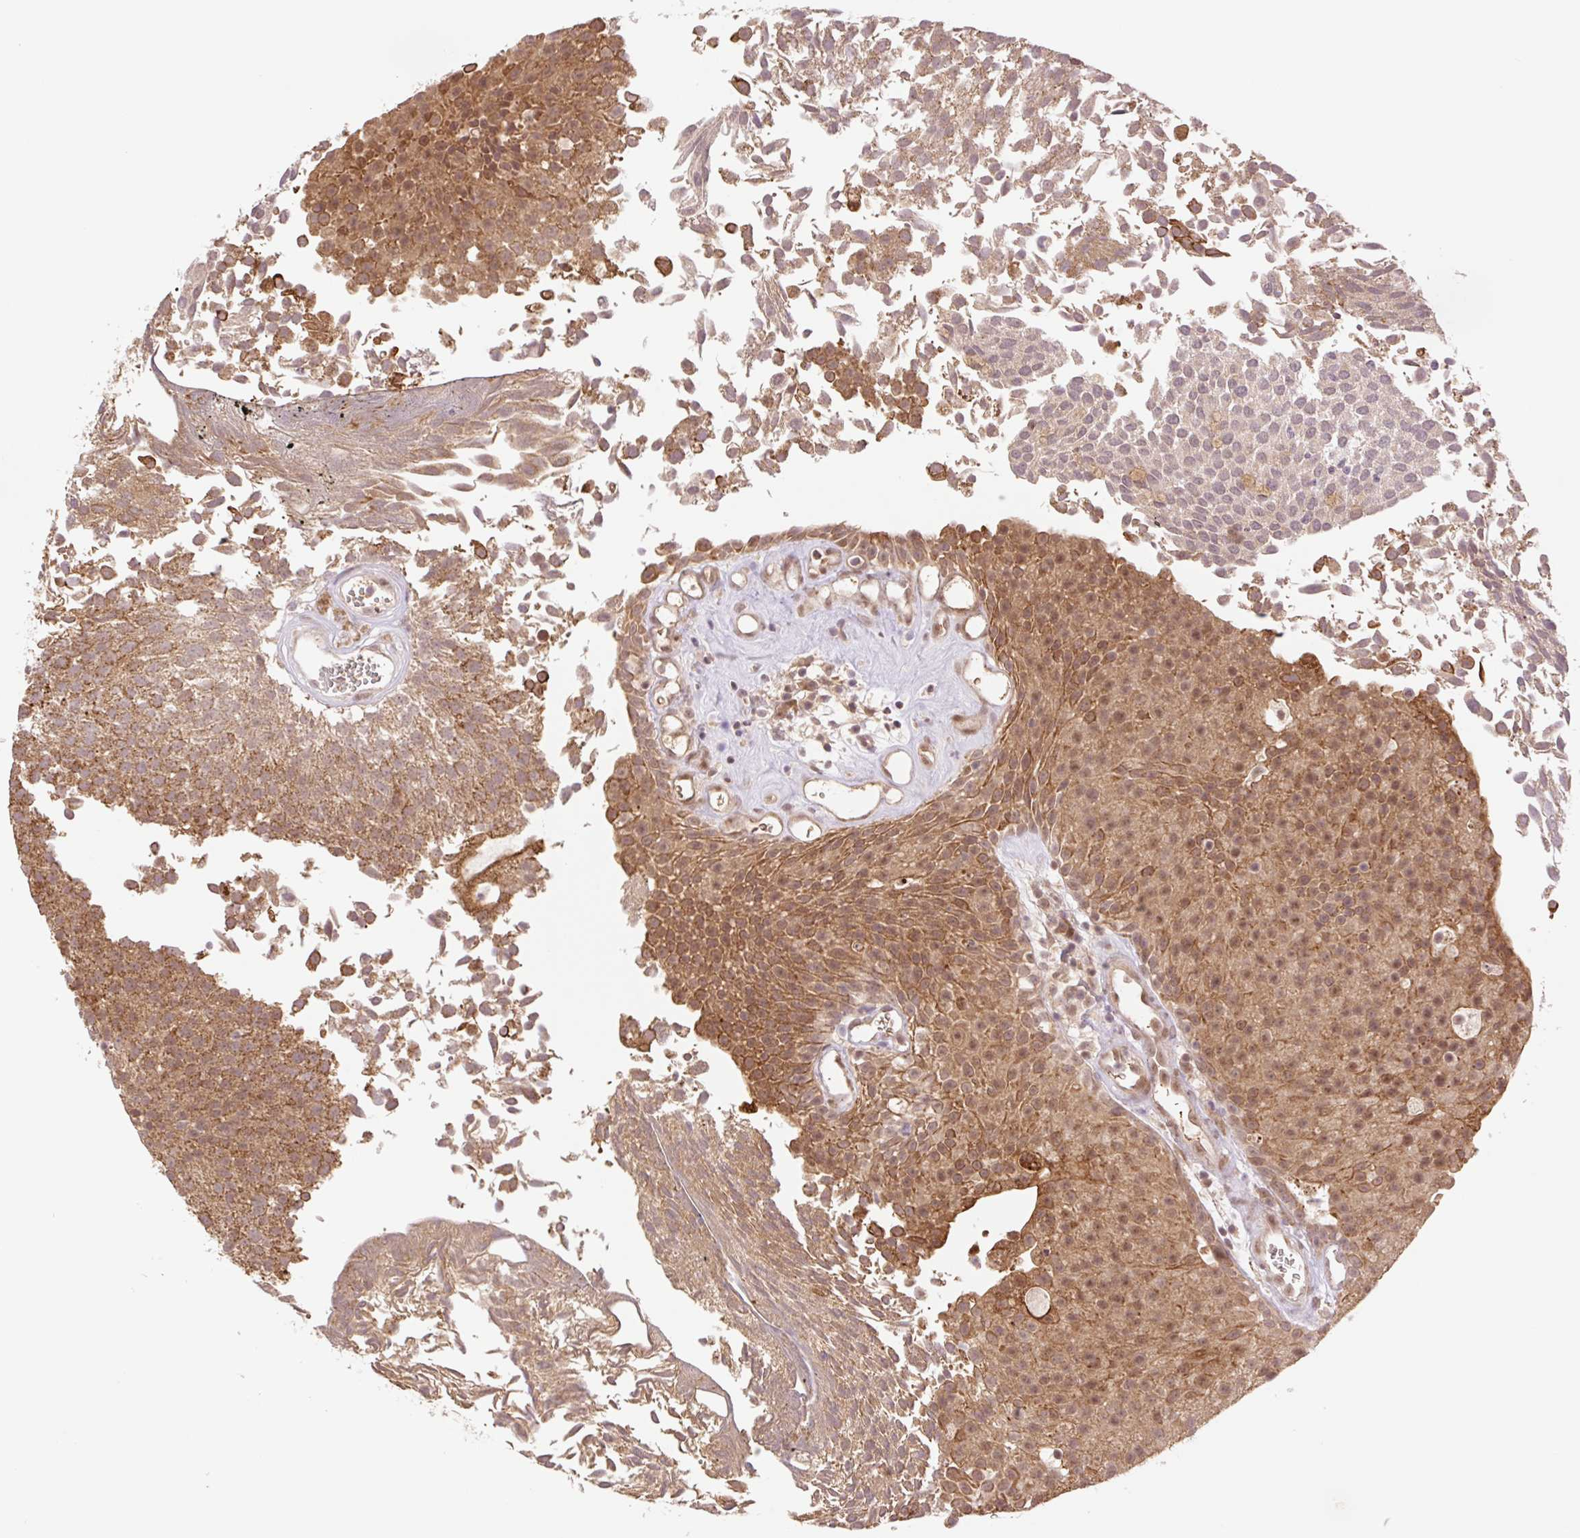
{"staining": {"intensity": "moderate", "quantity": ">75%", "location": "cytoplasmic/membranous,nuclear"}, "tissue": "urothelial cancer", "cell_type": "Tumor cells", "image_type": "cancer", "snomed": [{"axis": "morphology", "description": "Urothelial carcinoma, Low grade"}, {"axis": "topography", "description": "Urinary bladder"}], "caption": "Low-grade urothelial carcinoma tissue displays moderate cytoplasmic/membranous and nuclear staining in approximately >75% of tumor cells", "gene": "YJU2B", "patient": {"sex": "female", "age": 79}}